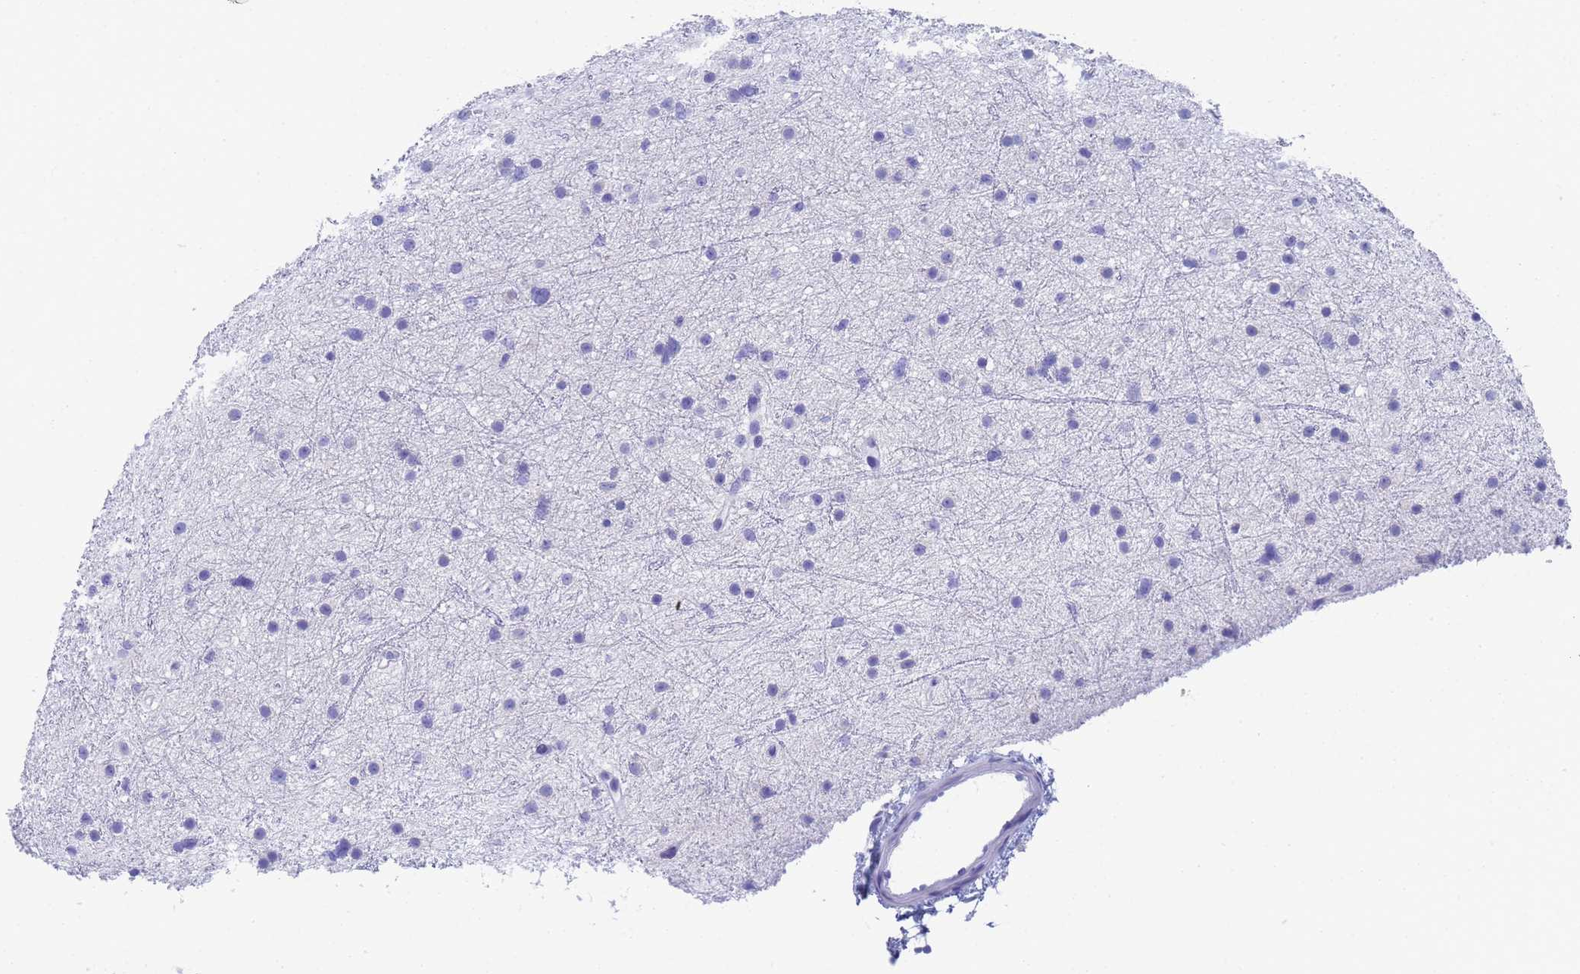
{"staining": {"intensity": "negative", "quantity": "none", "location": "none"}, "tissue": "glioma", "cell_type": "Tumor cells", "image_type": "cancer", "snomed": [{"axis": "morphology", "description": "Glioma, malignant, Low grade"}, {"axis": "topography", "description": "Cerebral cortex"}], "caption": "DAB immunohistochemical staining of malignant low-grade glioma displays no significant expression in tumor cells.", "gene": "STATH", "patient": {"sex": "female", "age": 39}}